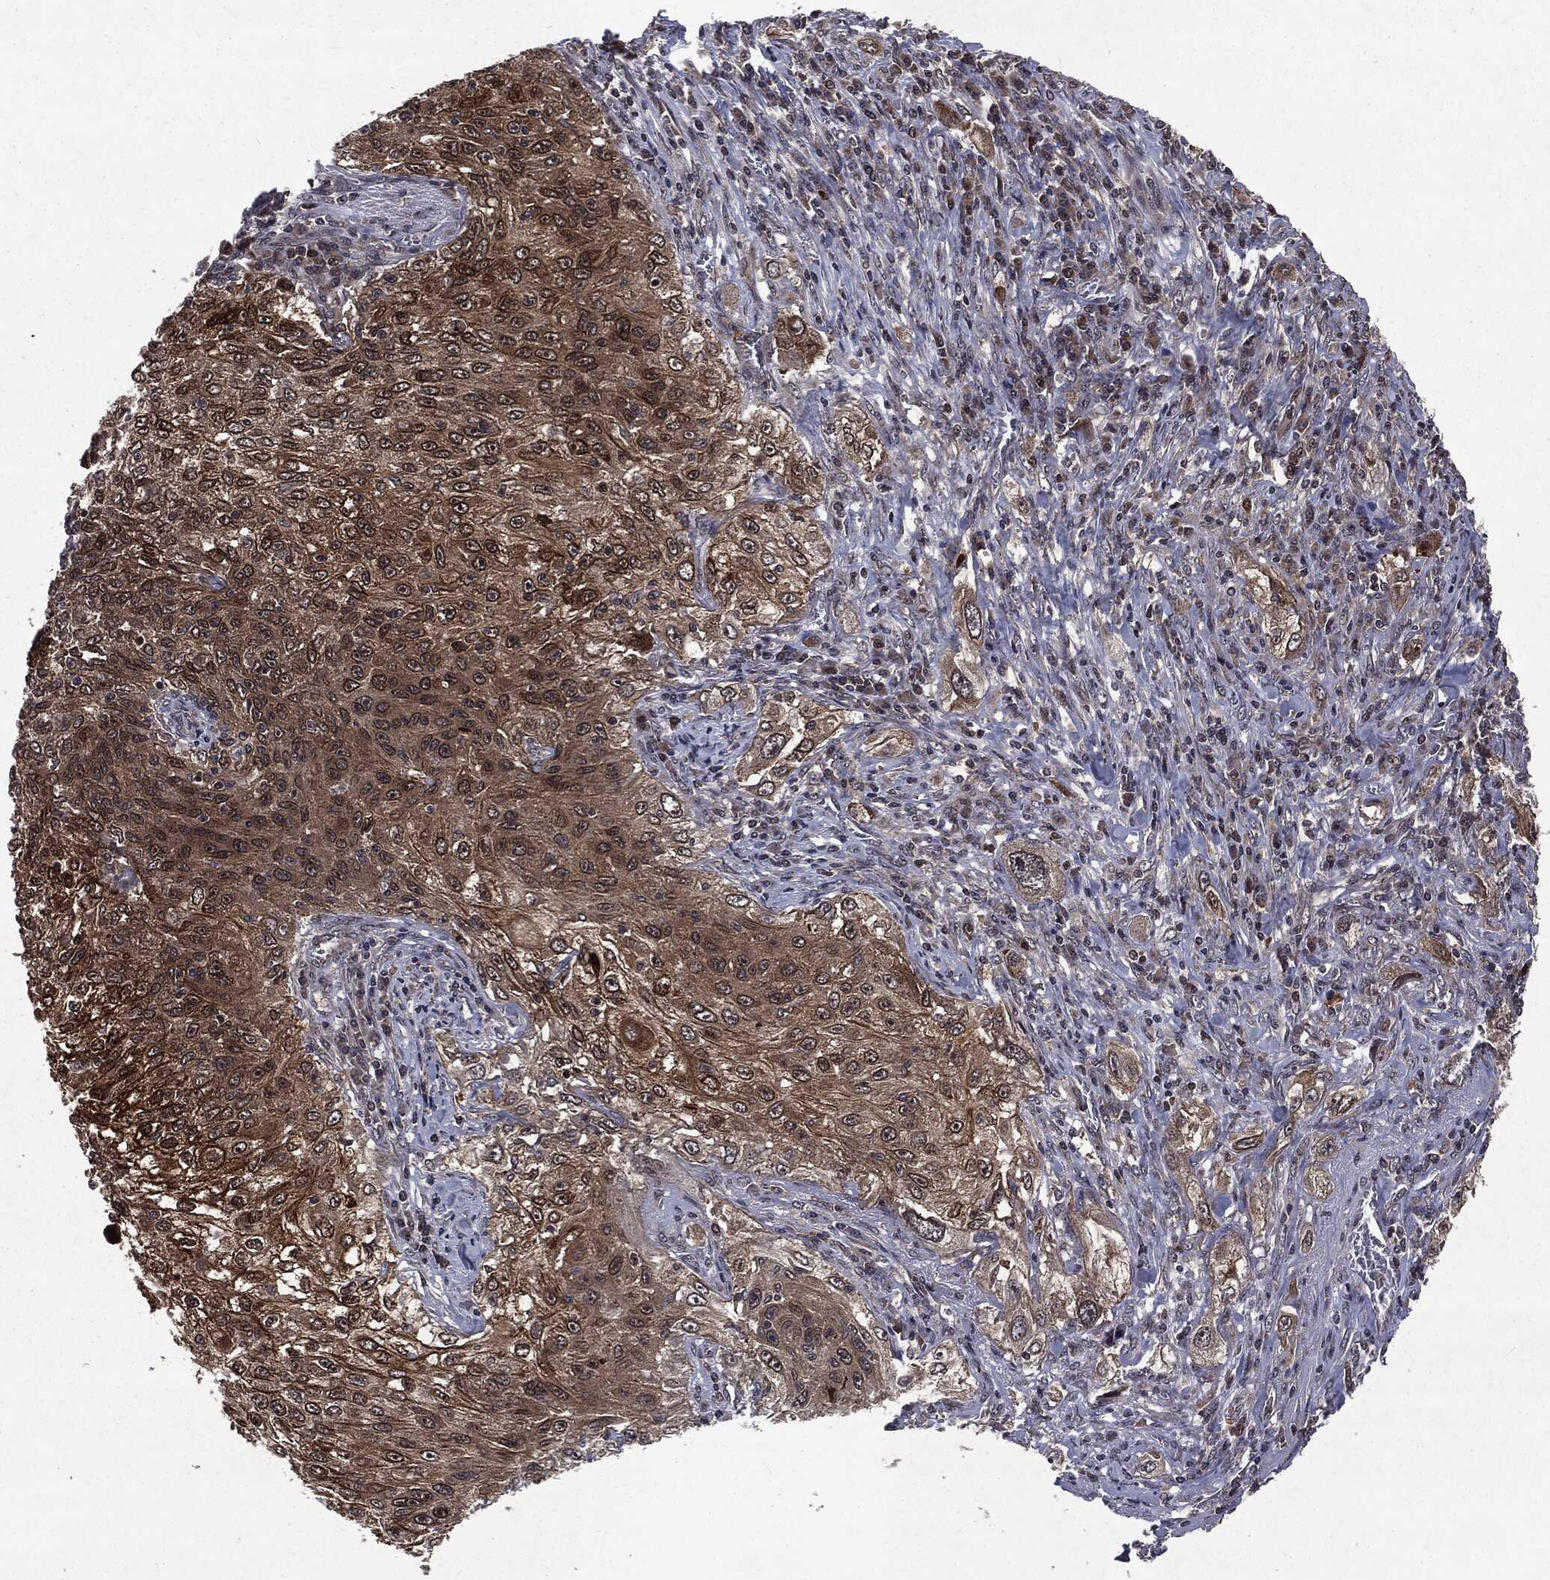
{"staining": {"intensity": "moderate", "quantity": ">75%", "location": "cytoplasmic/membranous"}, "tissue": "lung cancer", "cell_type": "Tumor cells", "image_type": "cancer", "snomed": [{"axis": "morphology", "description": "Squamous cell carcinoma, NOS"}, {"axis": "topography", "description": "Lung"}], "caption": "Human lung squamous cell carcinoma stained with a protein marker exhibits moderate staining in tumor cells.", "gene": "STAU2", "patient": {"sex": "female", "age": 69}}